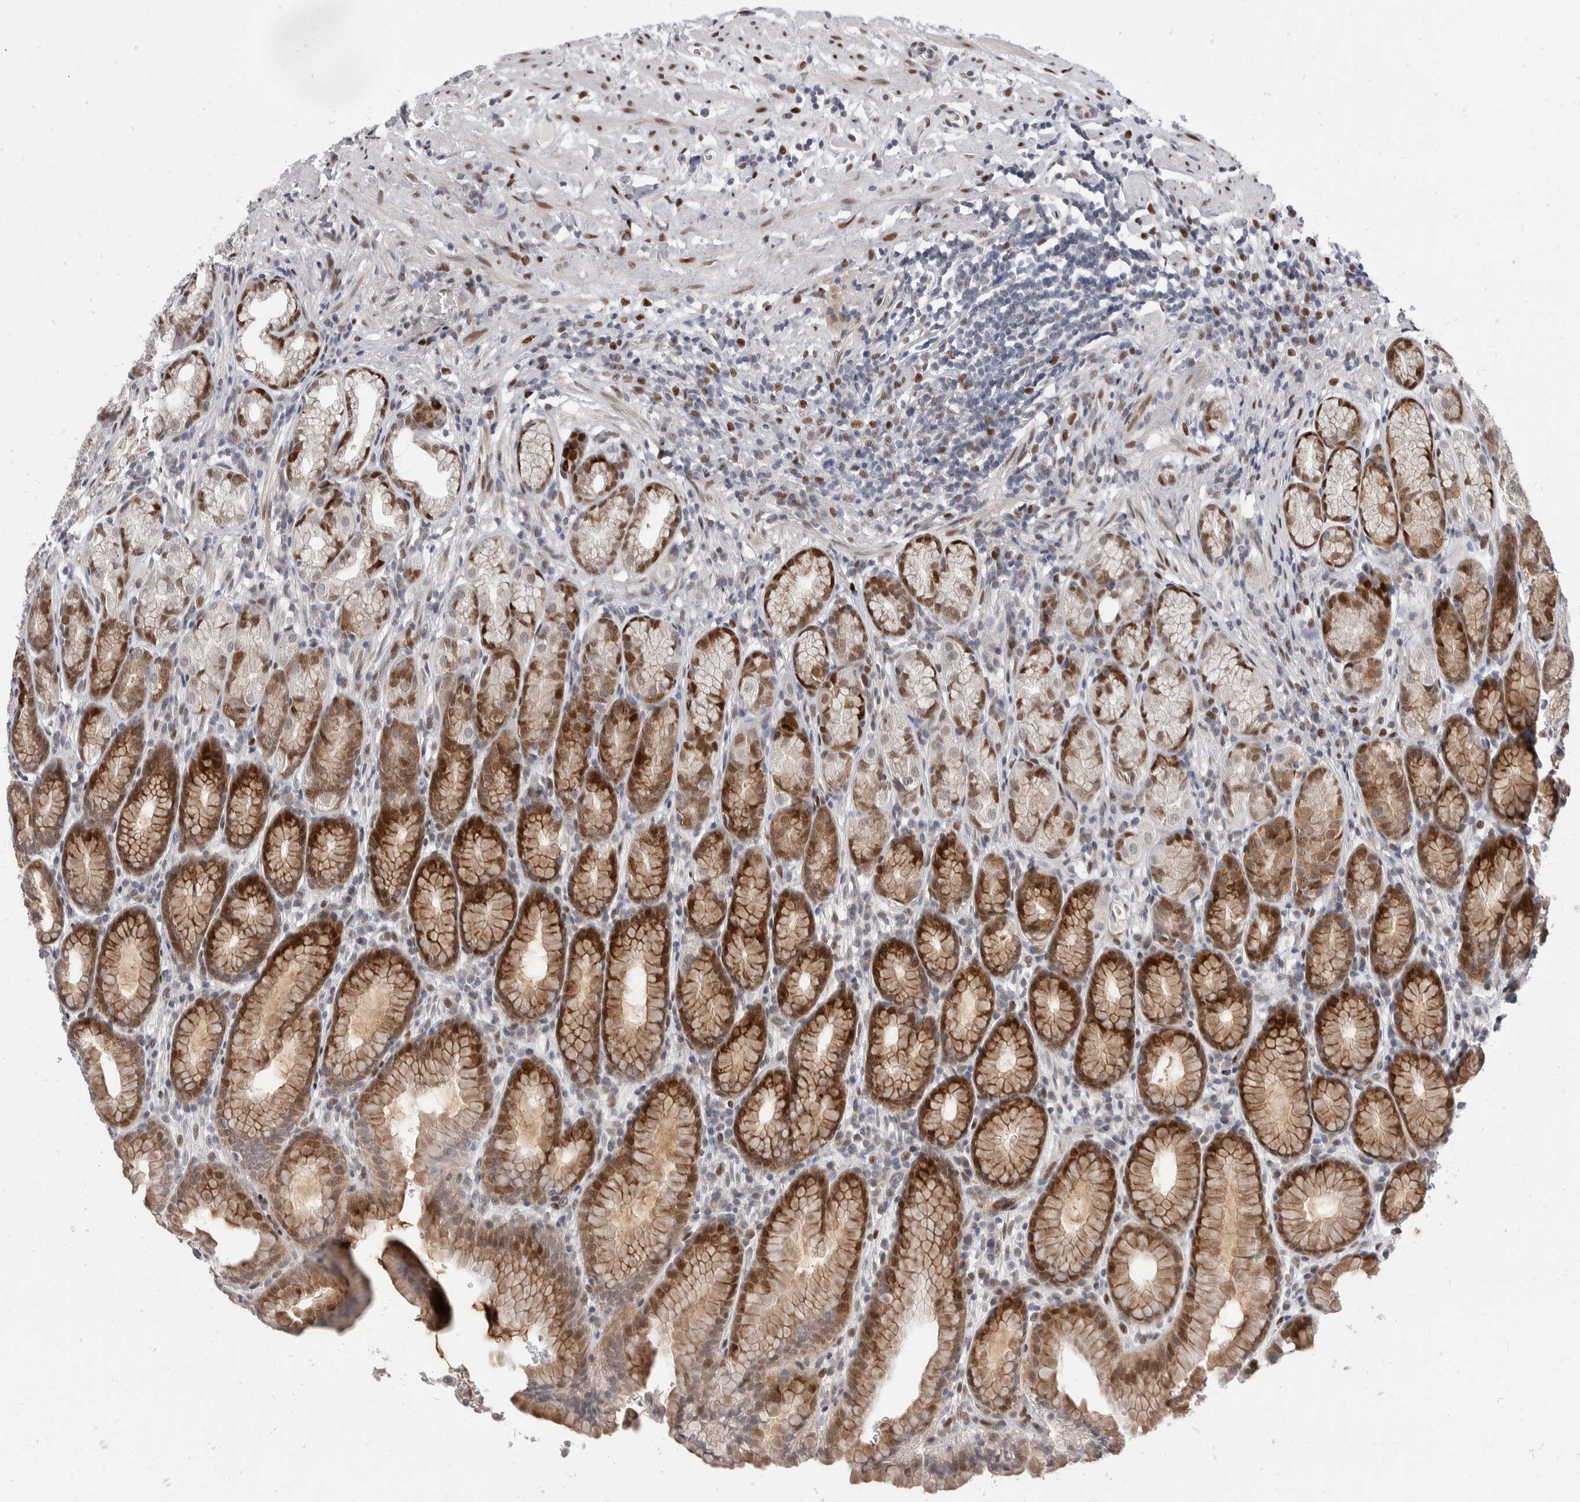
{"staining": {"intensity": "moderate", "quantity": "25%-75%", "location": "cytoplasmic/membranous,nuclear"}, "tissue": "stomach", "cell_type": "Glandular cells", "image_type": "normal", "snomed": [{"axis": "morphology", "description": "Normal tissue, NOS"}, {"axis": "topography", "description": "Stomach"}], "caption": "Human stomach stained with a protein marker displays moderate staining in glandular cells.", "gene": "ZNF703", "patient": {"sex": "male", "age": 42}}